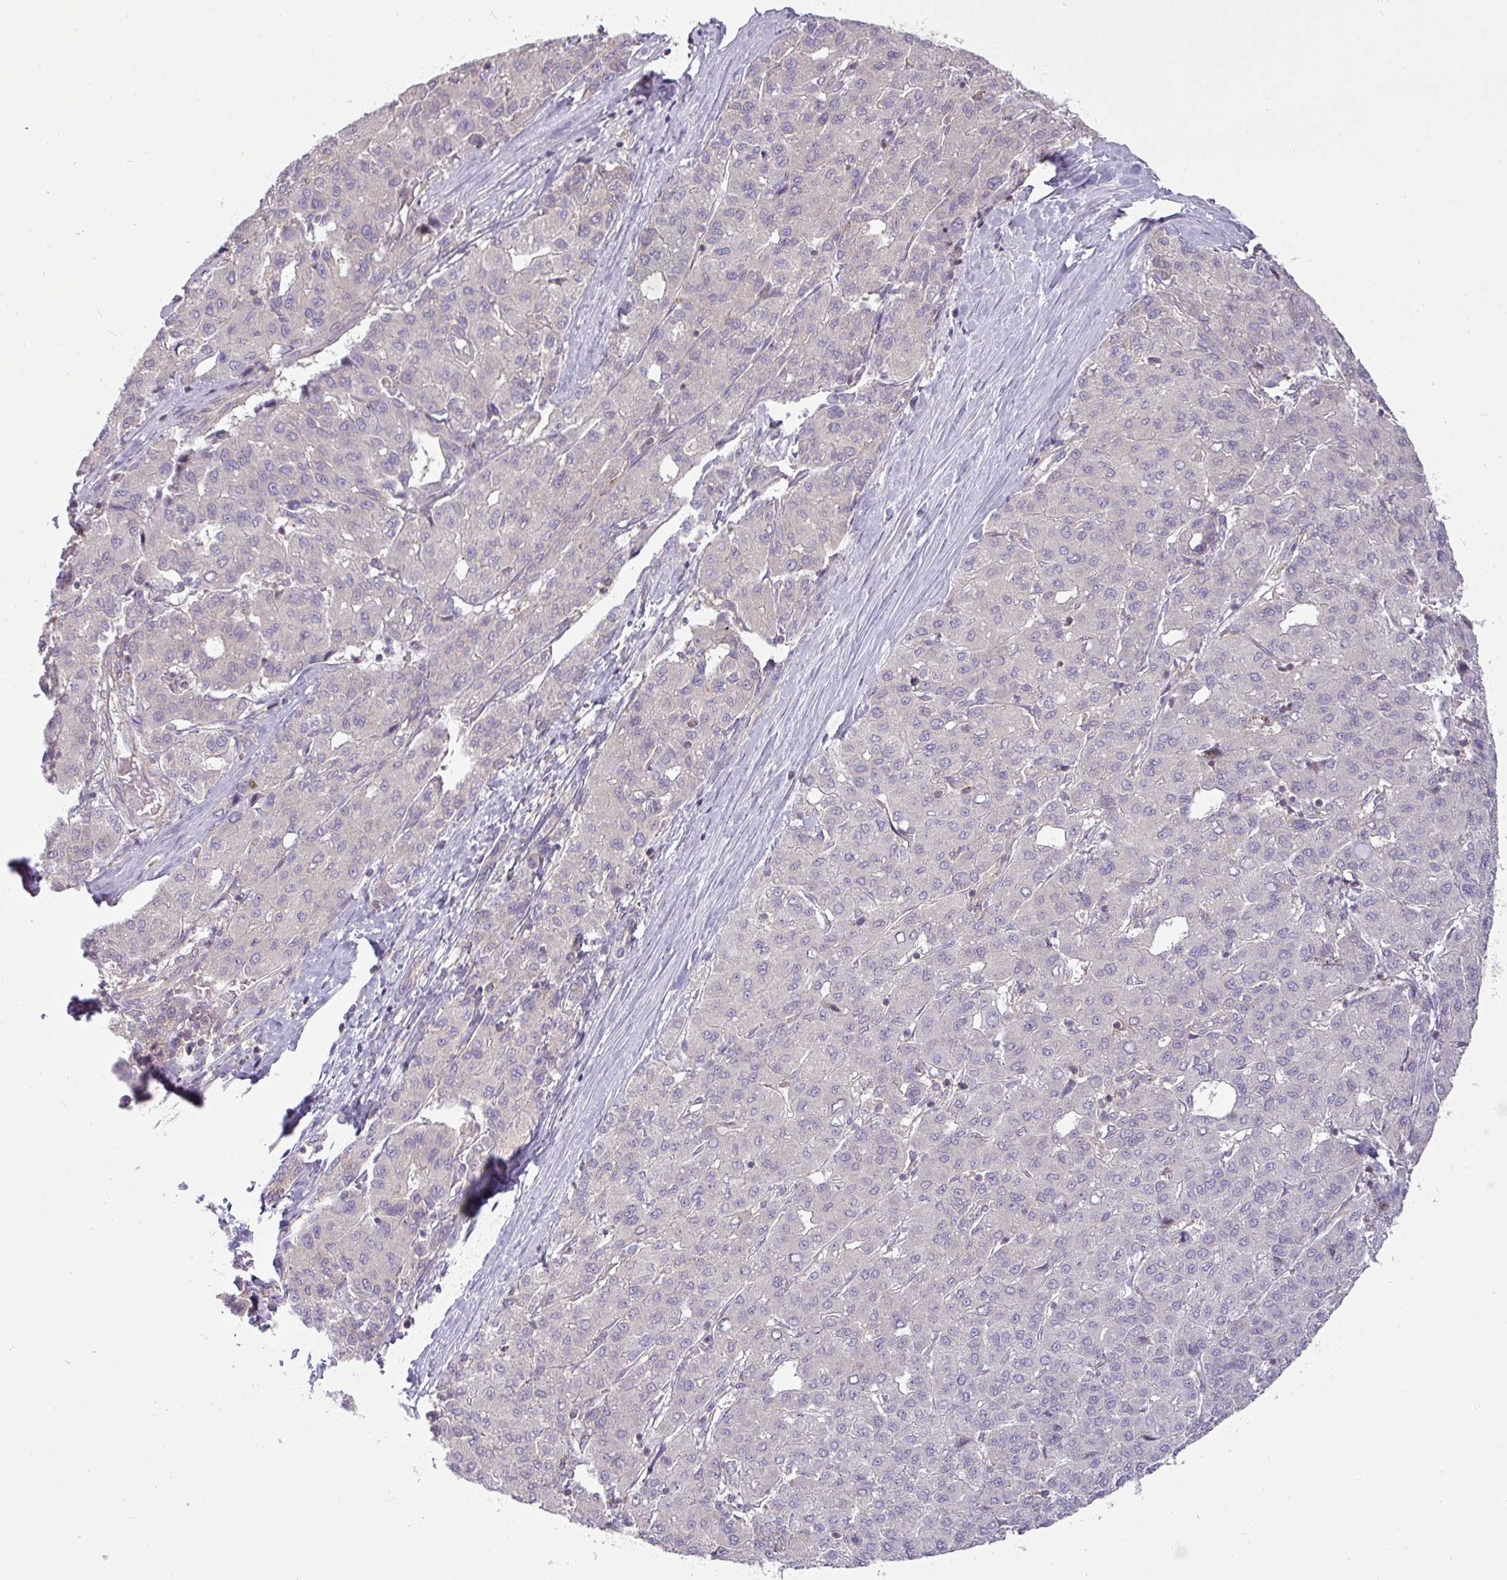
{"staining": {"intensity": "negative", "quantity": "none", "location": "none"}, "tissue": "liver cancer", "cell_type": "Tumor cells", "image_type": "cancer", "snomed": [{"axis": "morphology", "description": "Carcinoma, Hepatocellular, NOS"}, {"axis": "topography", "description": "Liver"}], "caption": "Immunohistochemical staining of human liver hepatocellular carcinoma displays no significant staining in tumor cells. Nuclei are stained in blue.", "gene": "ZNF211", "patient": {"sex": "male", "age": 65}}